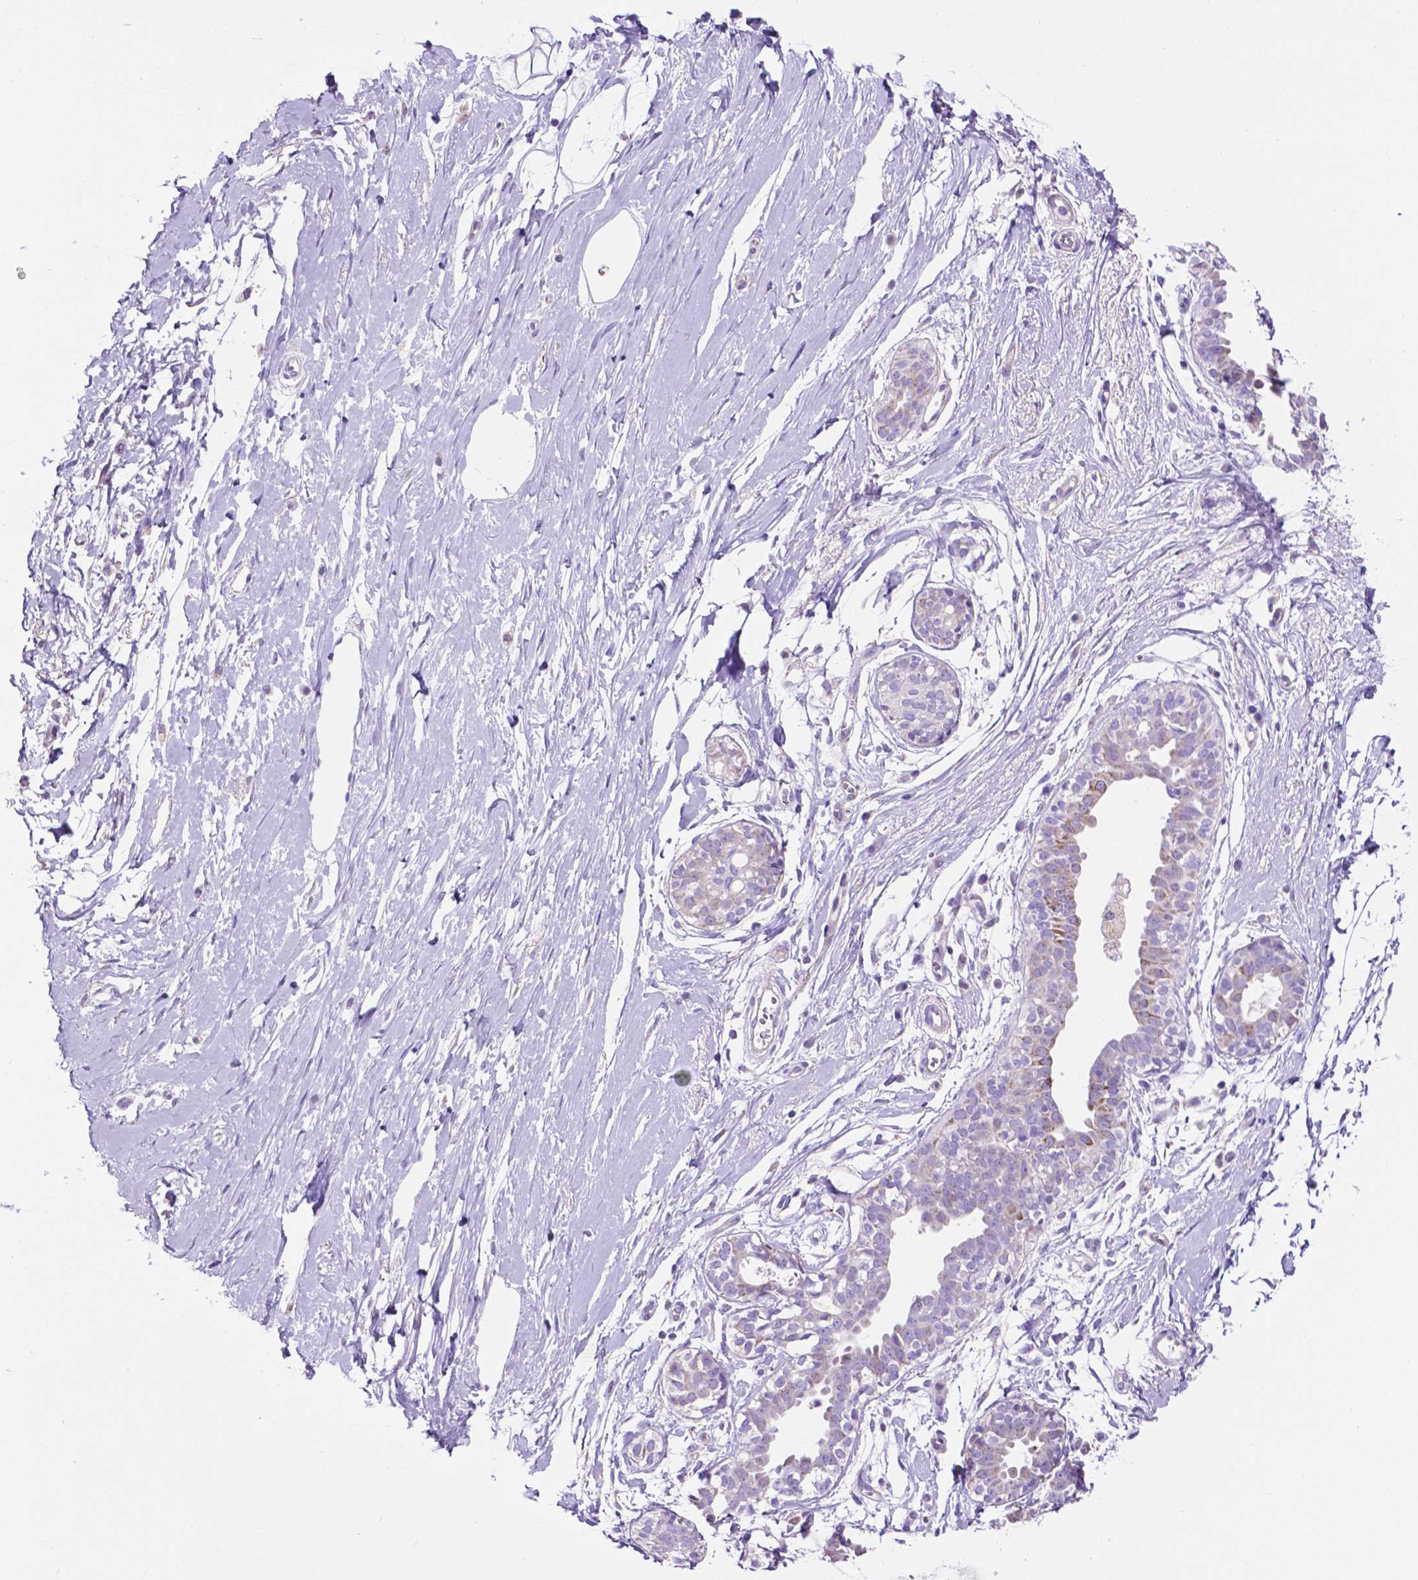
{"staining": {"intensity": "negative", "quantity": "none", "location": "none"}, "tissue": "breast", "cell_type": "Adipocytes", "image_type": "normal", "snomed": [{"axis": "morphology", "description": "Normal tissue, NOS"}, {"axis": "topography", "description": "Breast"}], "caption": "Normal breast was stained to show a protein in brown. There is no significant positivity in adipocytes.", "gene": "TMEM121B", "patient": {"sex": "female", "age": 49}}